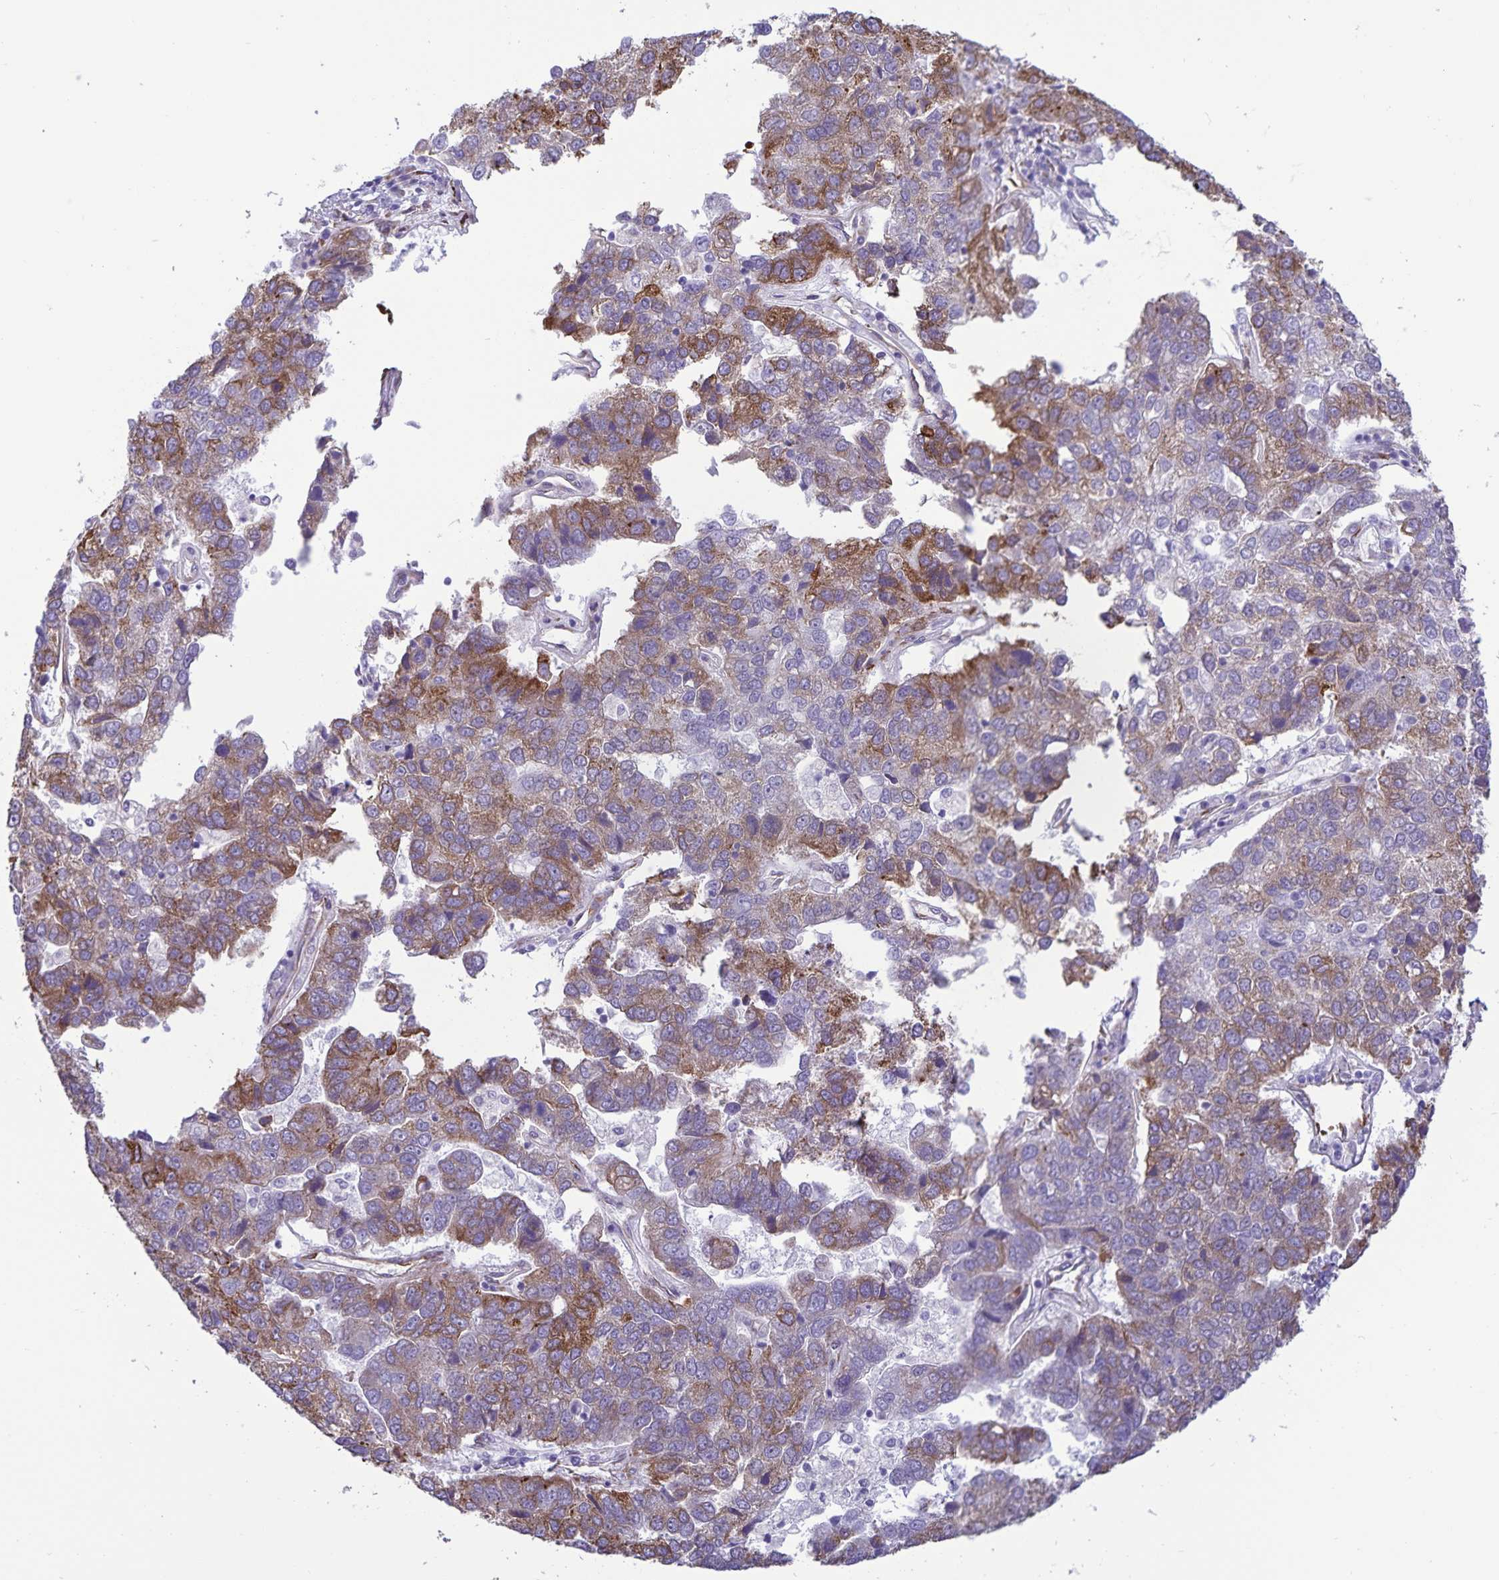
{"staining": {"intensity": "moderate", "quantity": ">75%", "location": "cytoplasmic/membranous"}, "tissue": "pancreatic cancer", "cell_type": "Tumor cells", "image_type": "cancer", "snomed": [{"axis": "morphology", "description": "Adenocarcinoma, NOS"}, {"axis": "topography", "description": "Pancreas"}], "caption": "The histopathology image exhibits immunohistochemical staining of pancreatic cancer. There is moderate cytoplasmic/membranous expression is identified in approximately >75% of tumor cells.", "gene": "RCN1", "patient": {"sex": "female", "age": 61}}